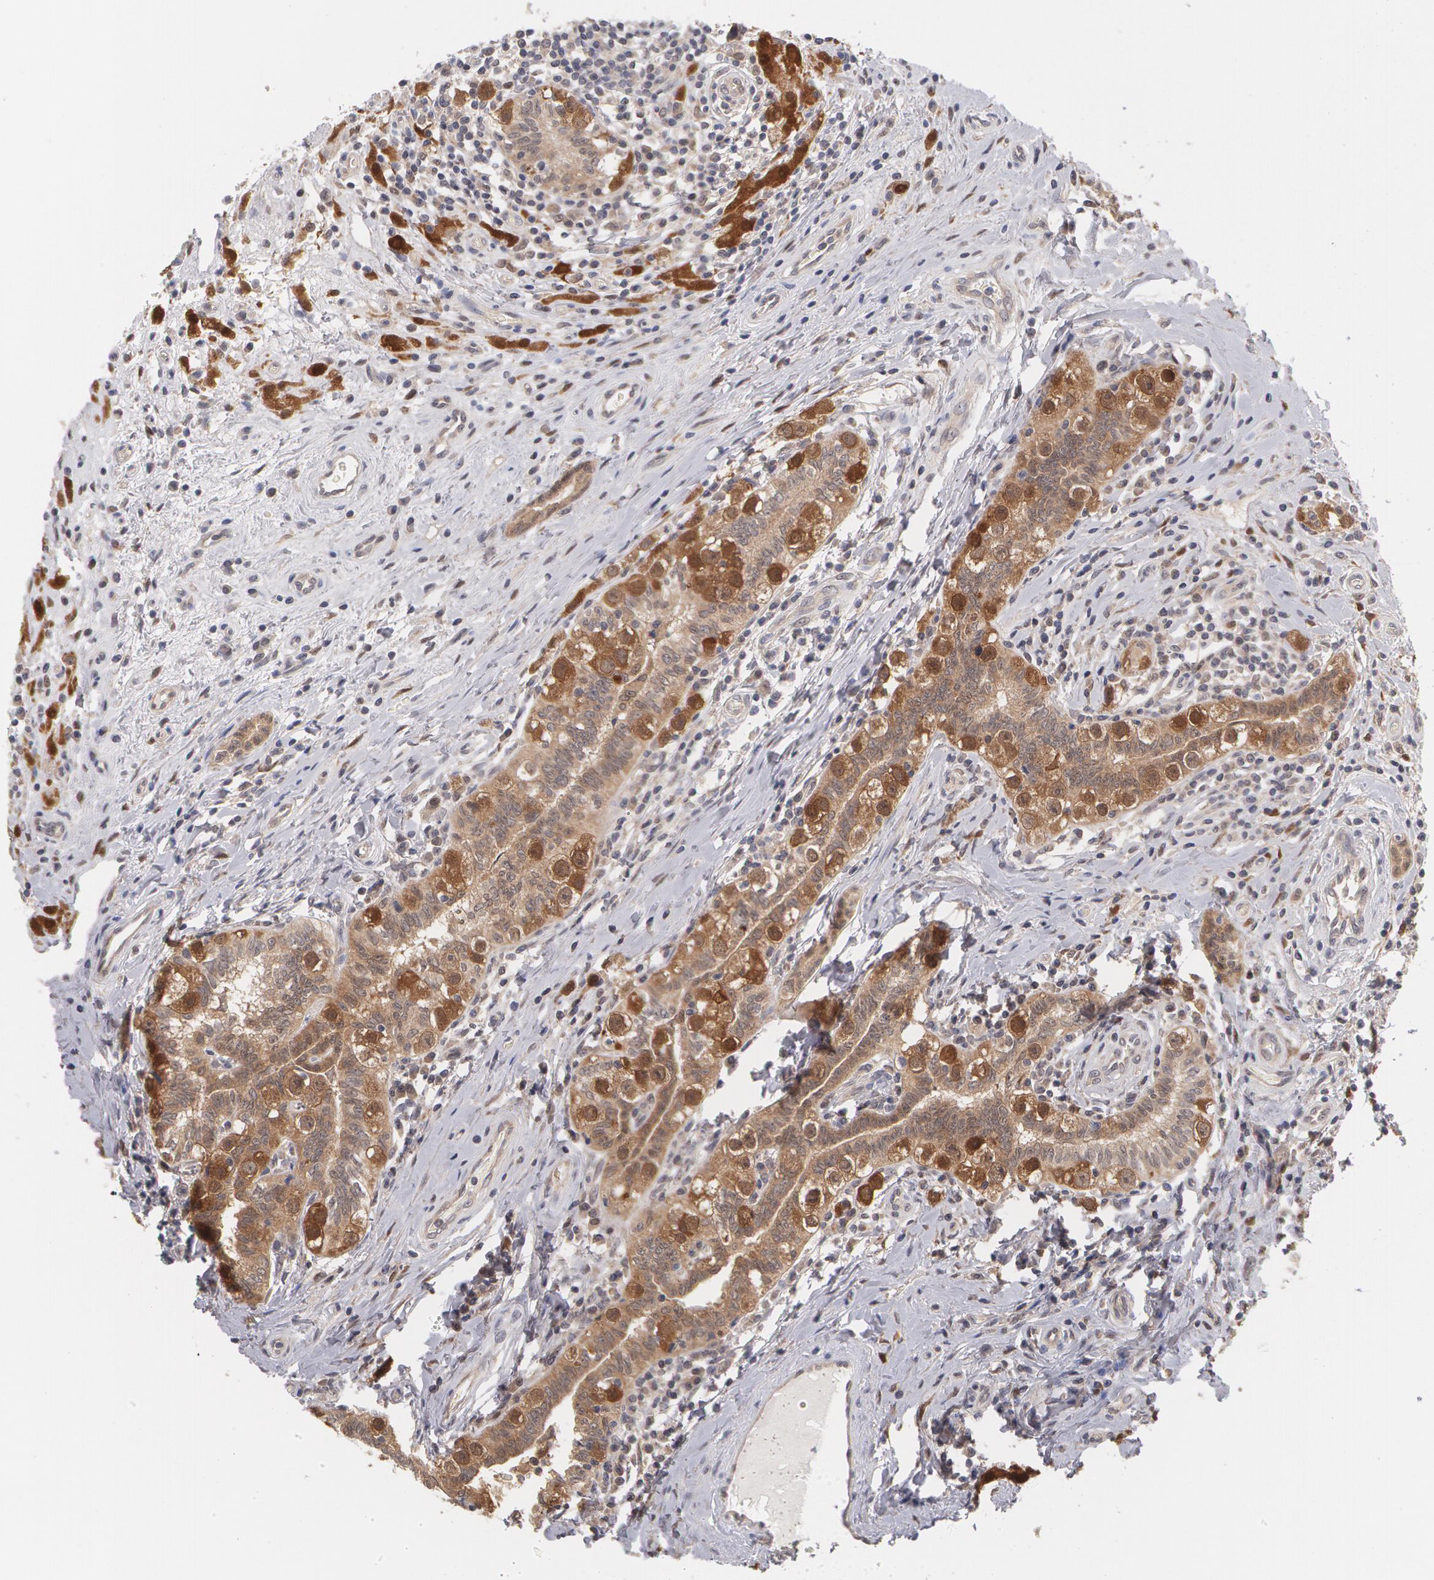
{"staining": {"intensity": "moderate", "quantity": ">75%", "location": "cytoplasmic/membranous"}, "tissue": "testis cancer", "cell_type": "Tumor cells", "image_type": "cancer", "snomed": [{"axis": "morphology", "description": "Seminoma, NOS"}, {"axis": "topography", "description": "Testis"}], "caption": "Immunohistochemistry (IHC) of seminoma (testis) demonstrates medium levels of moderate cytoplasmic/membranous expression in about >75% of tumor cells.", "gene": "TXNRD1", "patient": {"sex": "male", "age": 32}}